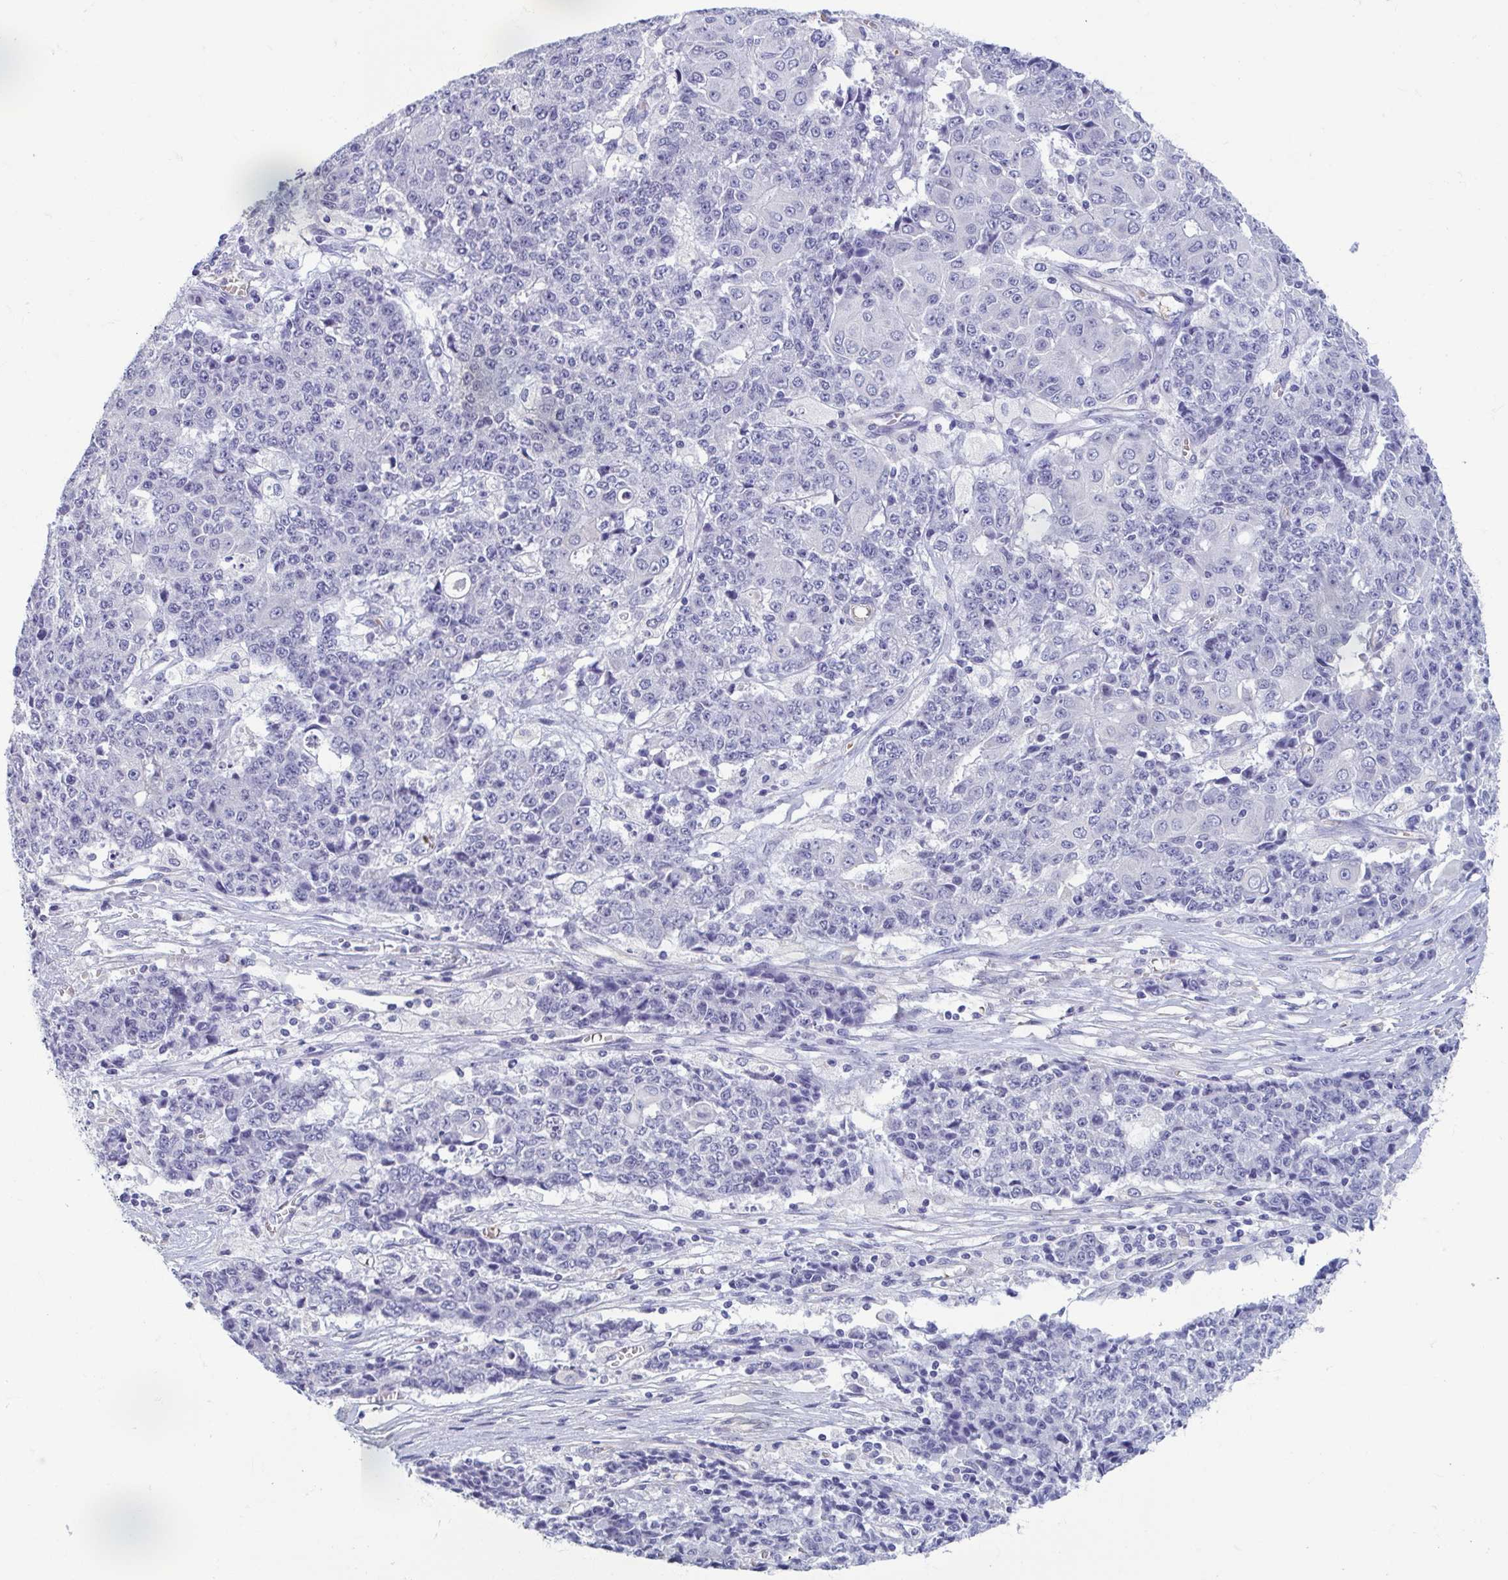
{"staining": {"intensity": "negative", "quantity": "none", "location": "none"}, "tissue": "ovarian cancer", "cell_type": "Tumor cells", "image_type": "cancer", "snomed": [{"axis": "morphology", "description": "Carcinoma, endometroid"}, {"axis": "topography", "description": "Ovary"}], "caption": "Ovarian cancer (endometroid carcinoma) was stained to show a protein in brown. There is no significant expression in tumor cells.", "gene": "MORC4", "patient": {"sex": "female", "age": 42}}